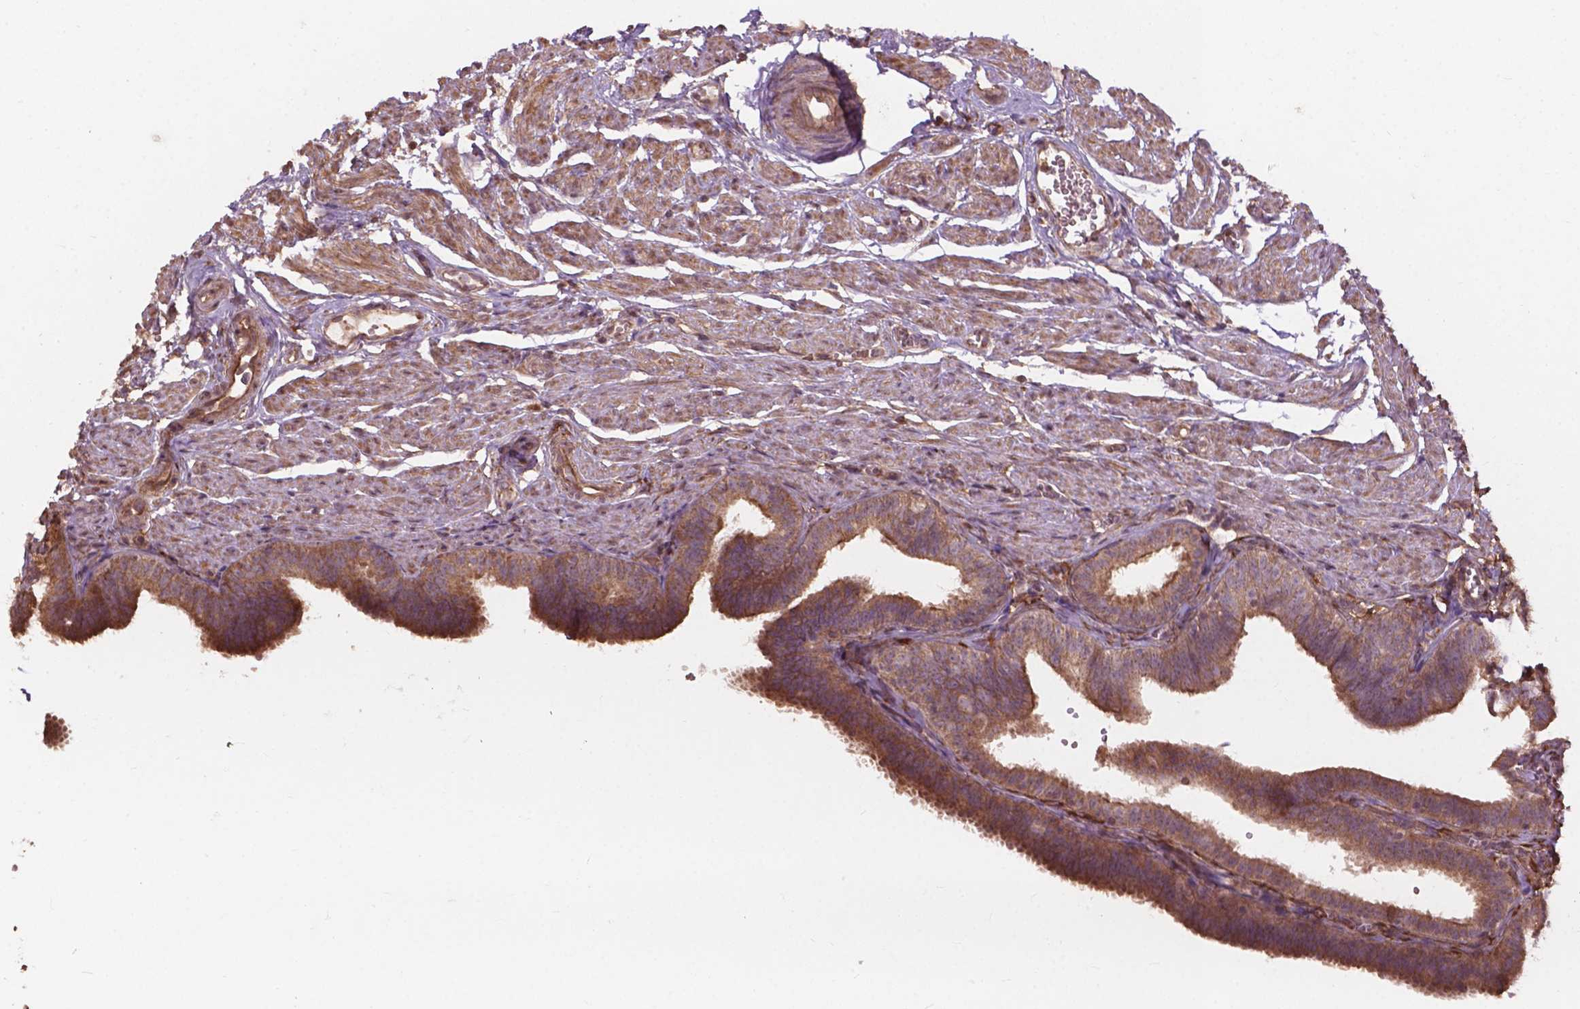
{"staining": {"intensity": "moderate", "quantity": ">75%", "location": "cytoplasmic/membranous"}, "tissue": "fallopian tube", "cell_type": "Glandular cells", "image_type": "normal", "snomed": [{"axis": "morphology", "description": "Normal tissue, NOS"}, {"axis": "topography", "description": "Fallopian tube"}], "caption": "This micrograph reveals IHC staining of normal fallopian tube, with medium moderate cytoplasmic/membranous expression in about >75% of glandular cells.", "gene": "CDC42BPA", "patient": {"sex": "female", "age": 25}}